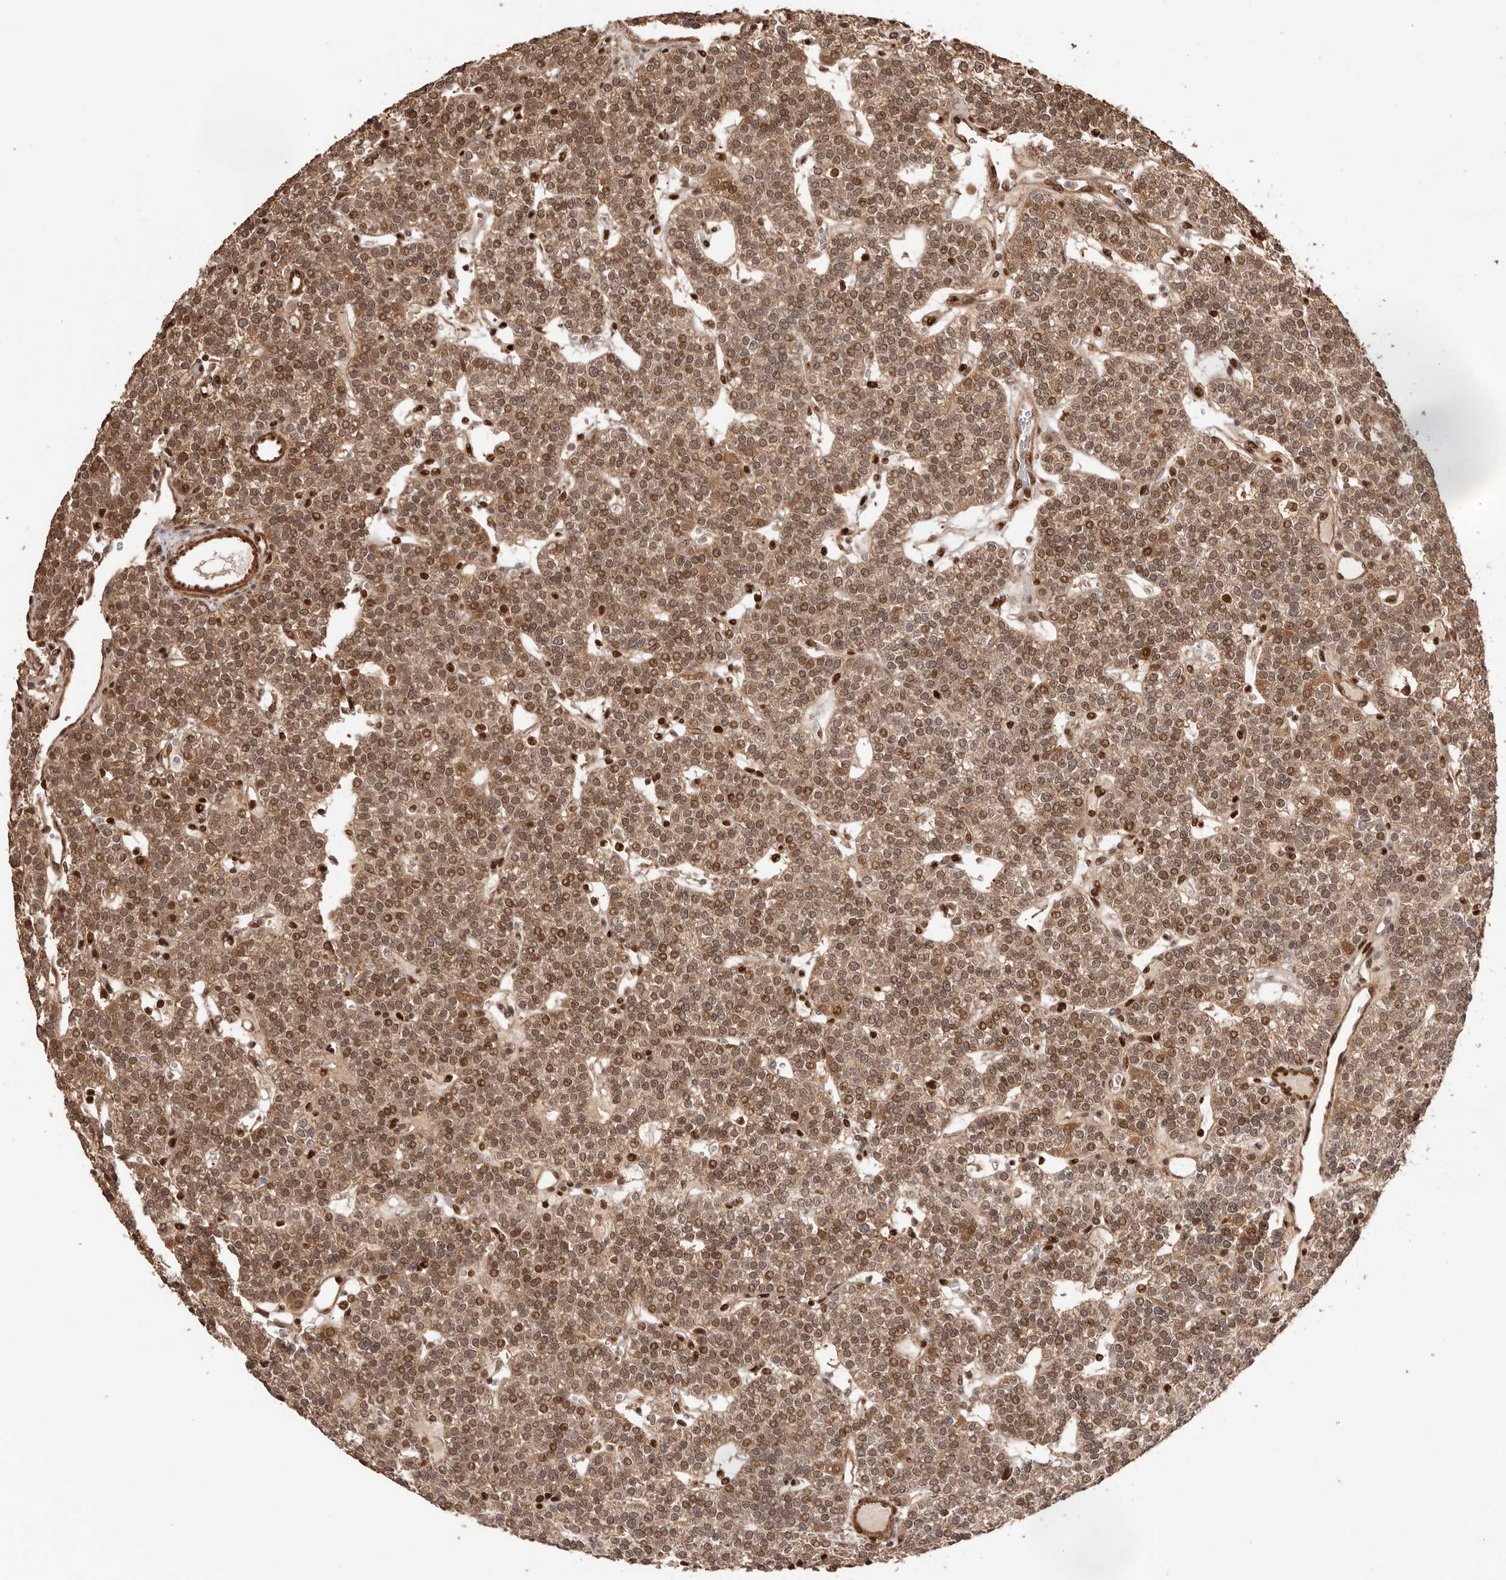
{"staining": {"intensity": "moderate", "quantity": ">75%", "location": "cytoplasmic/membranous,nuclear"}, "tissue": "parathyroid gland", "cell_type": "Glandular cells", "image_type": "normal", "snomed": [{"axis": "morphology", "description": "Normal tissue, NOS"}, {"axis": "topography", "description": "Parathyroid gland"}], "caption": "Unremarkable parathyroid gland was stained to show a protein in brown. There is medium levels of moderate cytoplasmic/membranous,nuclear positivity in approximately >75% of glandular cells. Immunohistochemistry stains the protein of interest in brown and the nuclei are stained blue.", "gene": "UBR2", "patient": {"sex": "male", "age": 83}}